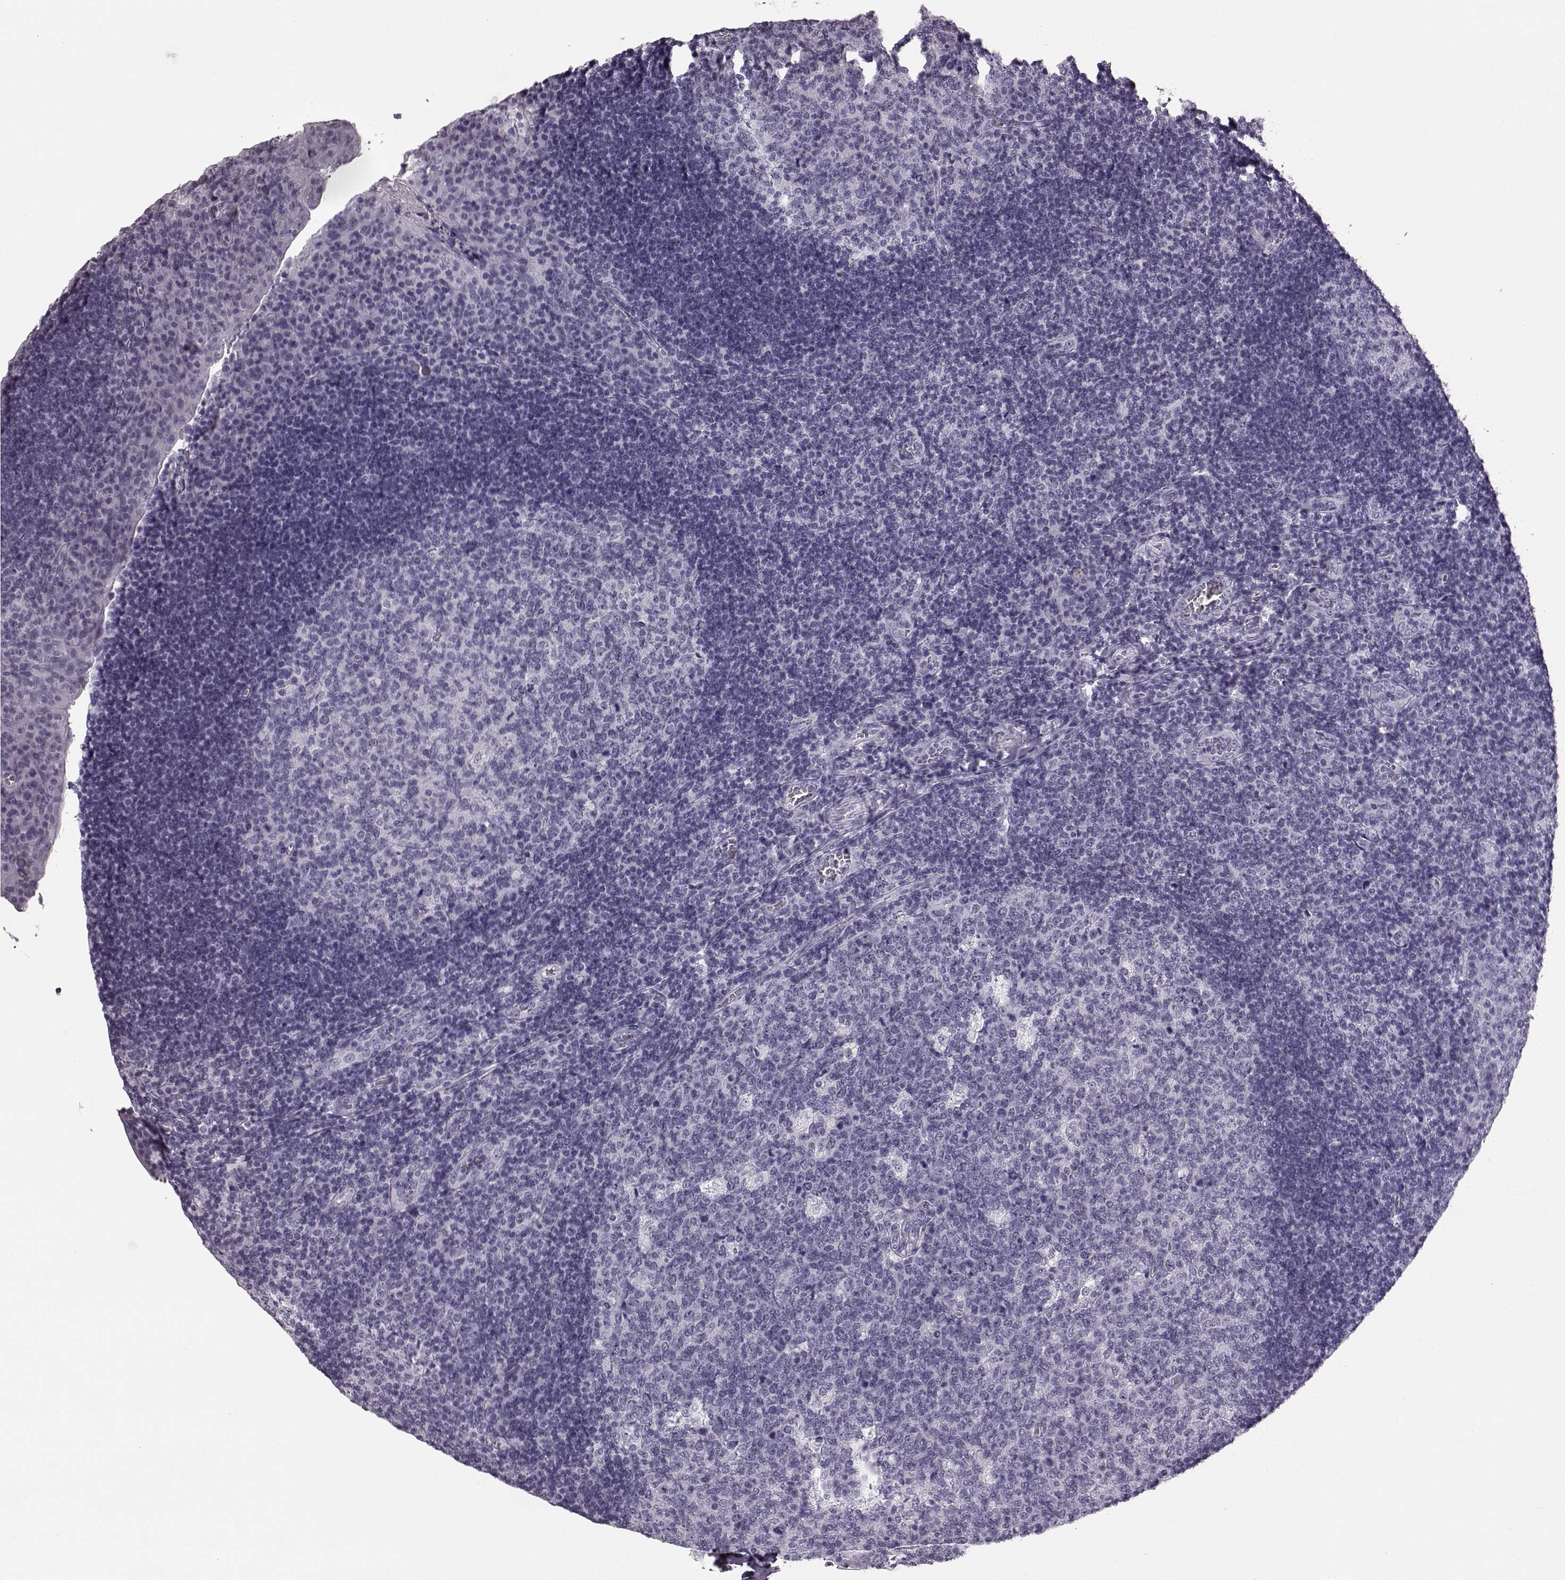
{"staining": {"intensity": "negative", "quantity": "none", "location": "none"}, "tissue": "tonsil", "cell_type": "Germinal center cells", "image_type": "normal", "snomed": [{"axis": "morphology", "description": "Normal tissue, NOS"}, {"axis": "topography", "description": "Tonsil"}], "caption": "Micrograph shows no protein positivity in germinal center cells of benign tonsil.", "gene": "AIPL1", "patient": {"sex": "male", "age": 17}}